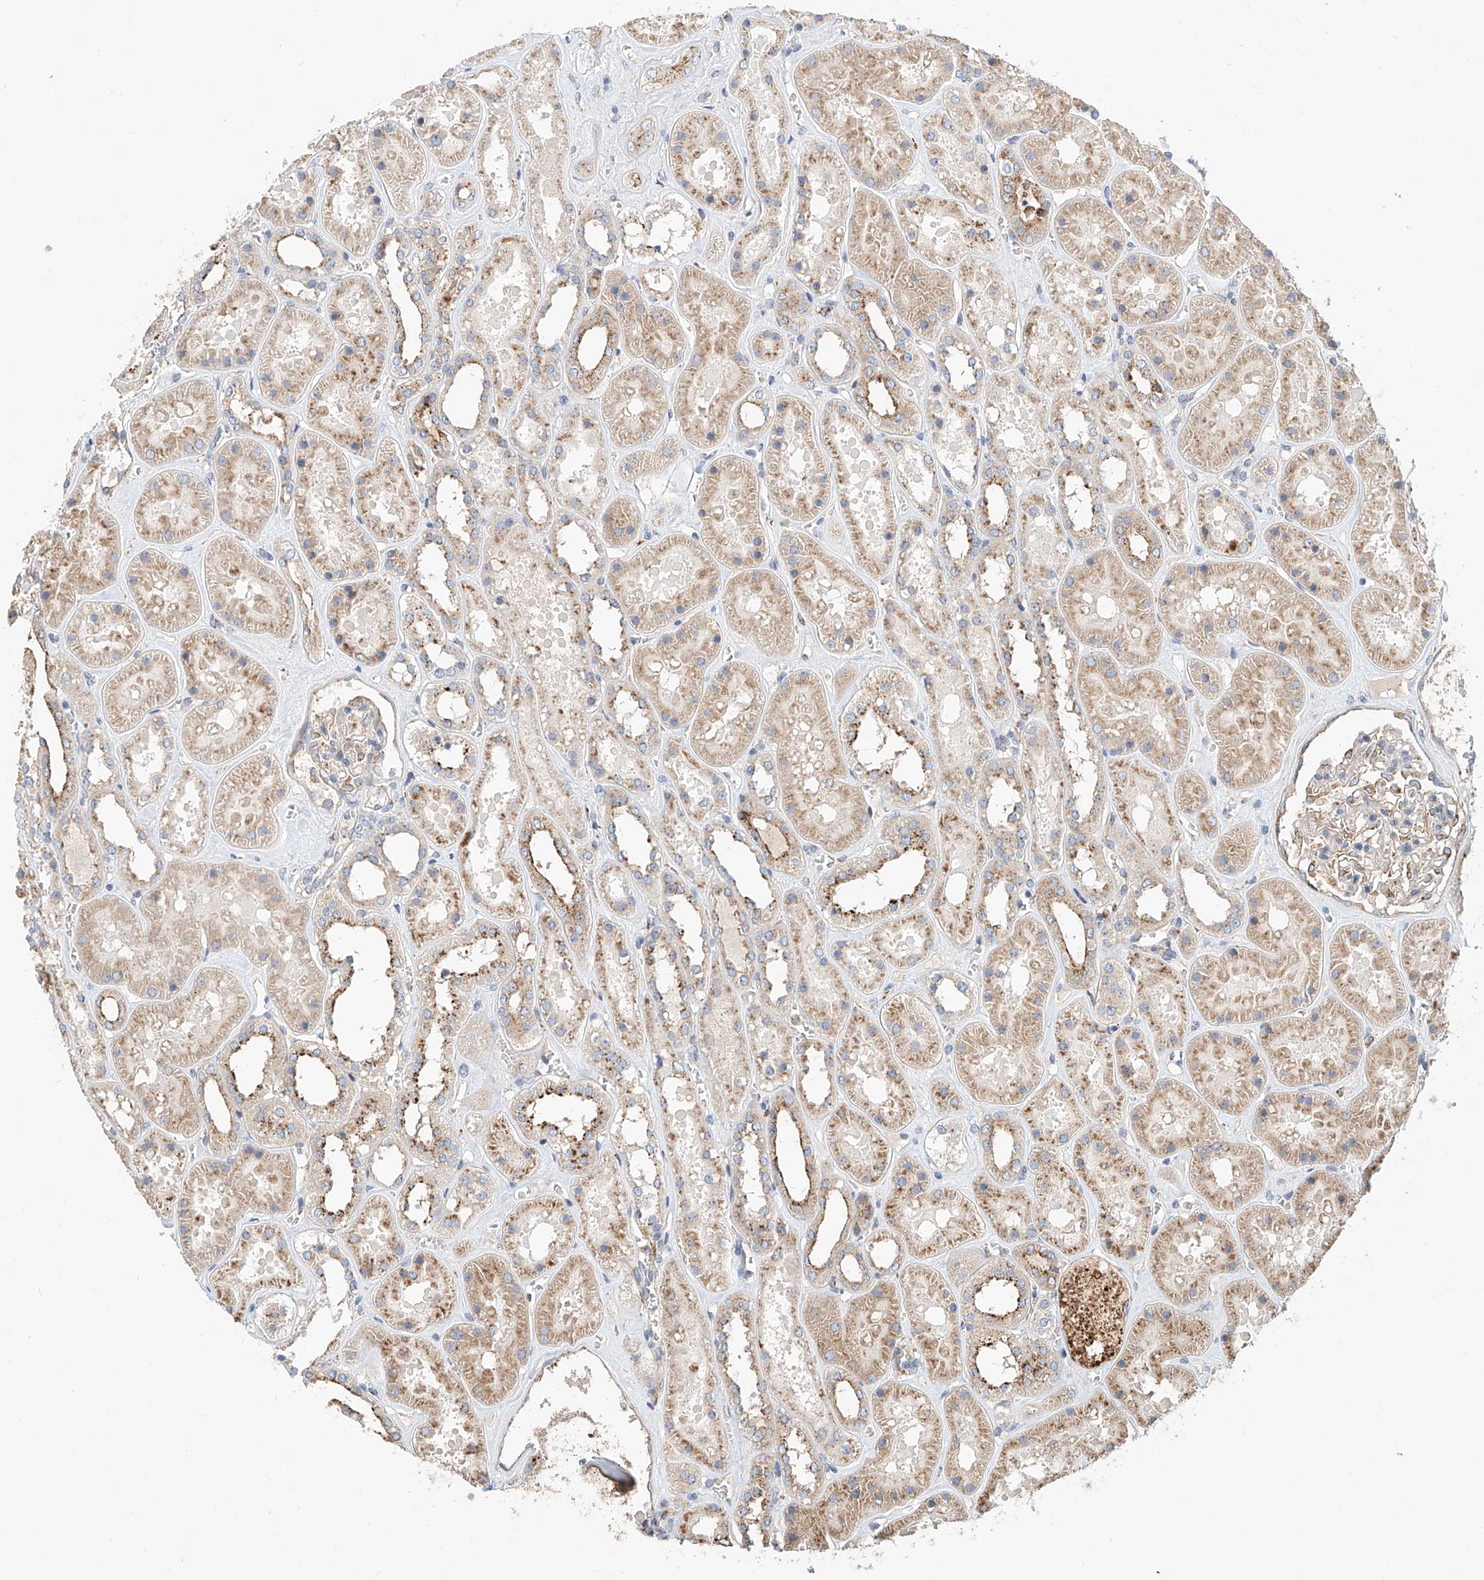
{"staining": {"intensity": "moderate", "quantity": "<25%", "location": "cytoplasmic/membranous"}, "tissue": "kidney", "cell_type": "Cells in glomeruli", "image_type": "normal", "snomed": [{"axis": "morphology", "description": "Normal tissue, NOS"}, {"axis": "topography", "description": "Kidney"}], "caption": "Moderate cytoplasmic/membranous protein staining is seen in about <25% of cells in glomeruli in kidney. The protein is stained brown, and the nuclei are stained in blue (DAB (3,3'-diaminobenzidine) IHC with brightfield microscopy, high magnification).", "gene": "HGSNAT", "patient": {"sex": "female", "age": 41}}